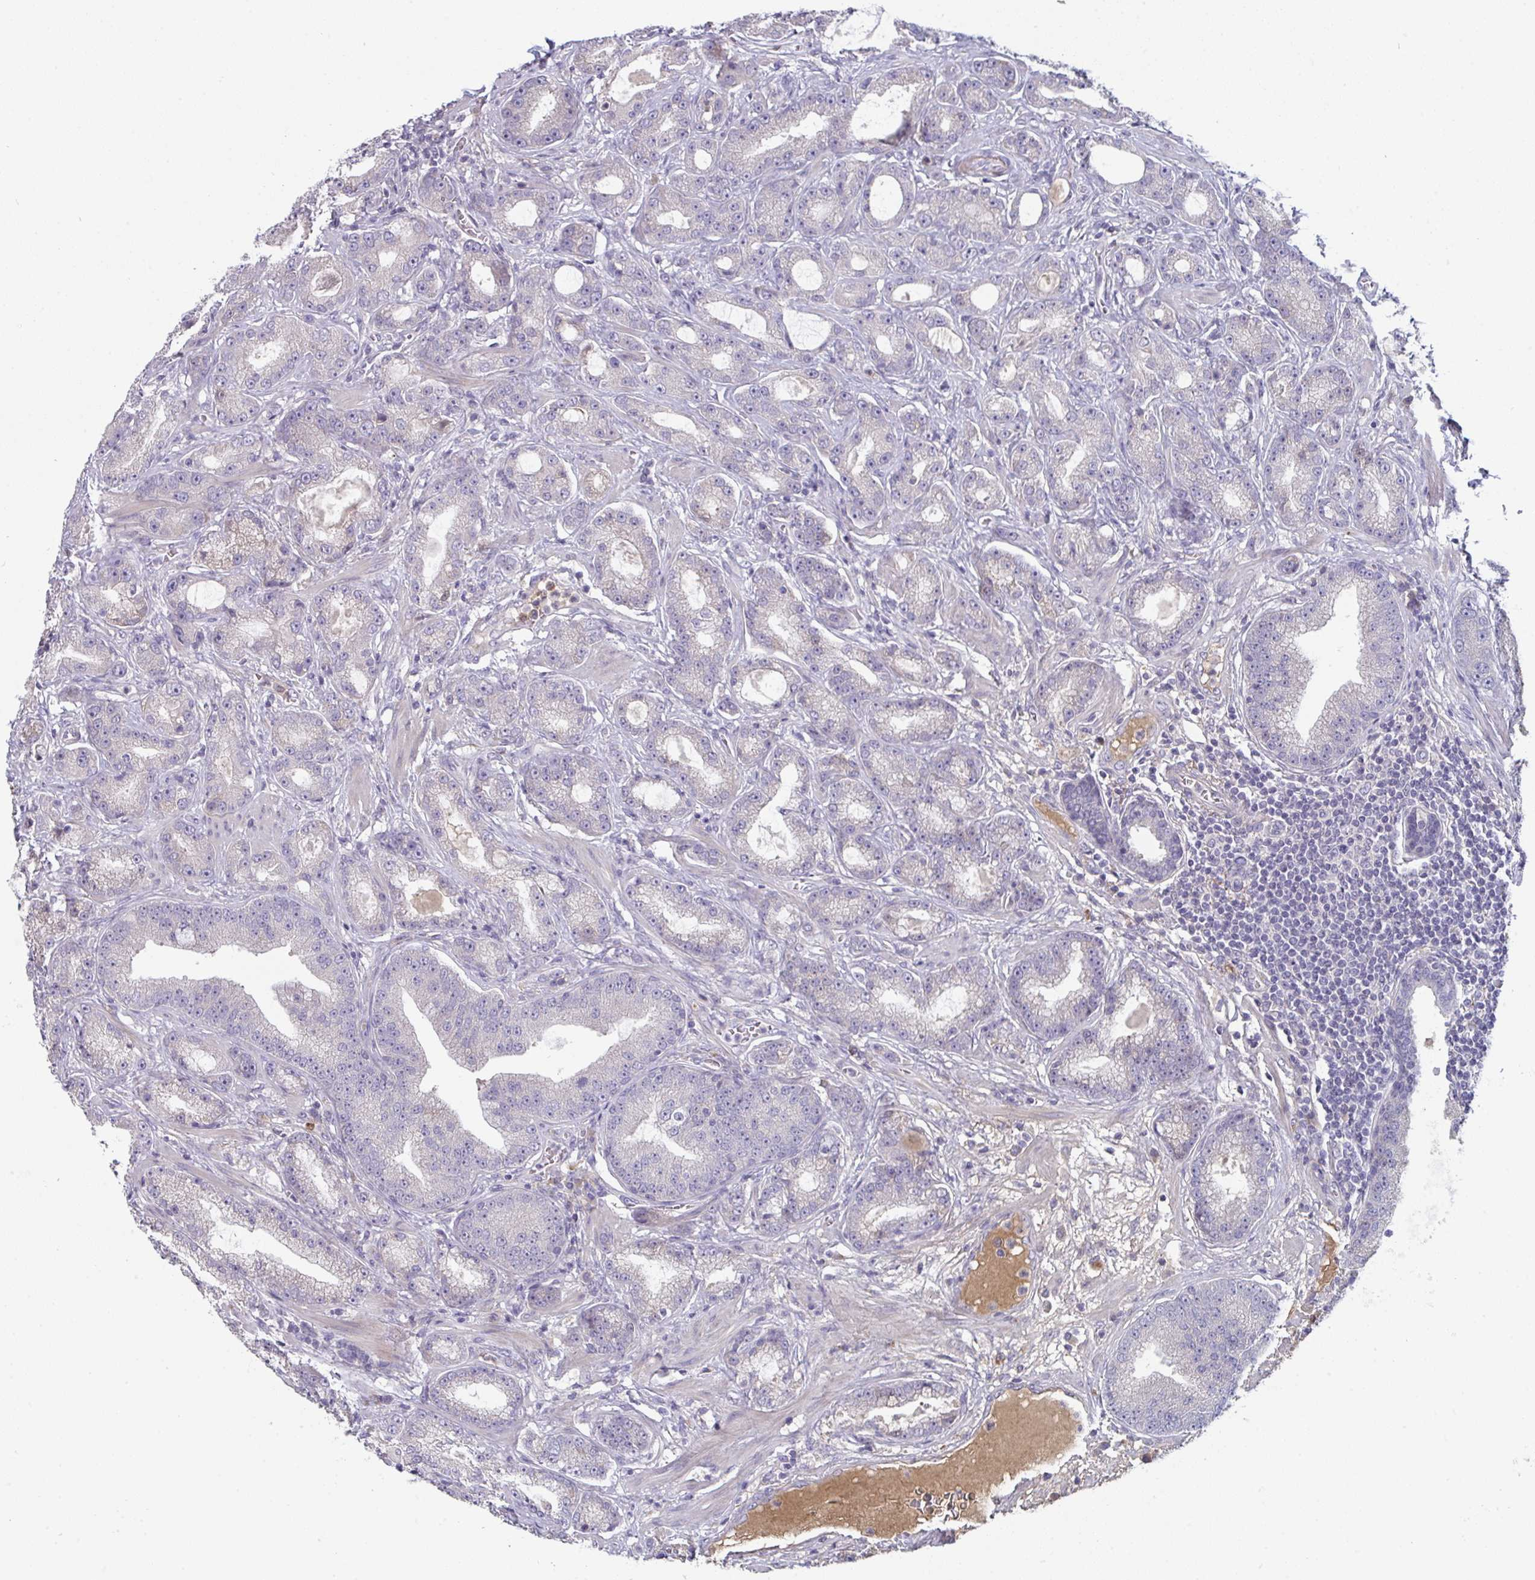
{"staining": {"intensity": "negative", "quantity": "none", "location": "none"}, "tissue": "prostate cancer", "cell_type": "Tumor cells", "image_type": "cancer", "snomed": [{"axis": "morphology", "description": "Adenocarcinoma, High grade"}, {"axis": "topography", "description": "Prostate"}], "caption": "This is a micrograph of immunohistochemistry staining of prostate adenocarcinoma (high-grade), which shows no expression in tumor cells.", "gene": "HGFAC", "patient": {"sex": "male", "age": 65}}